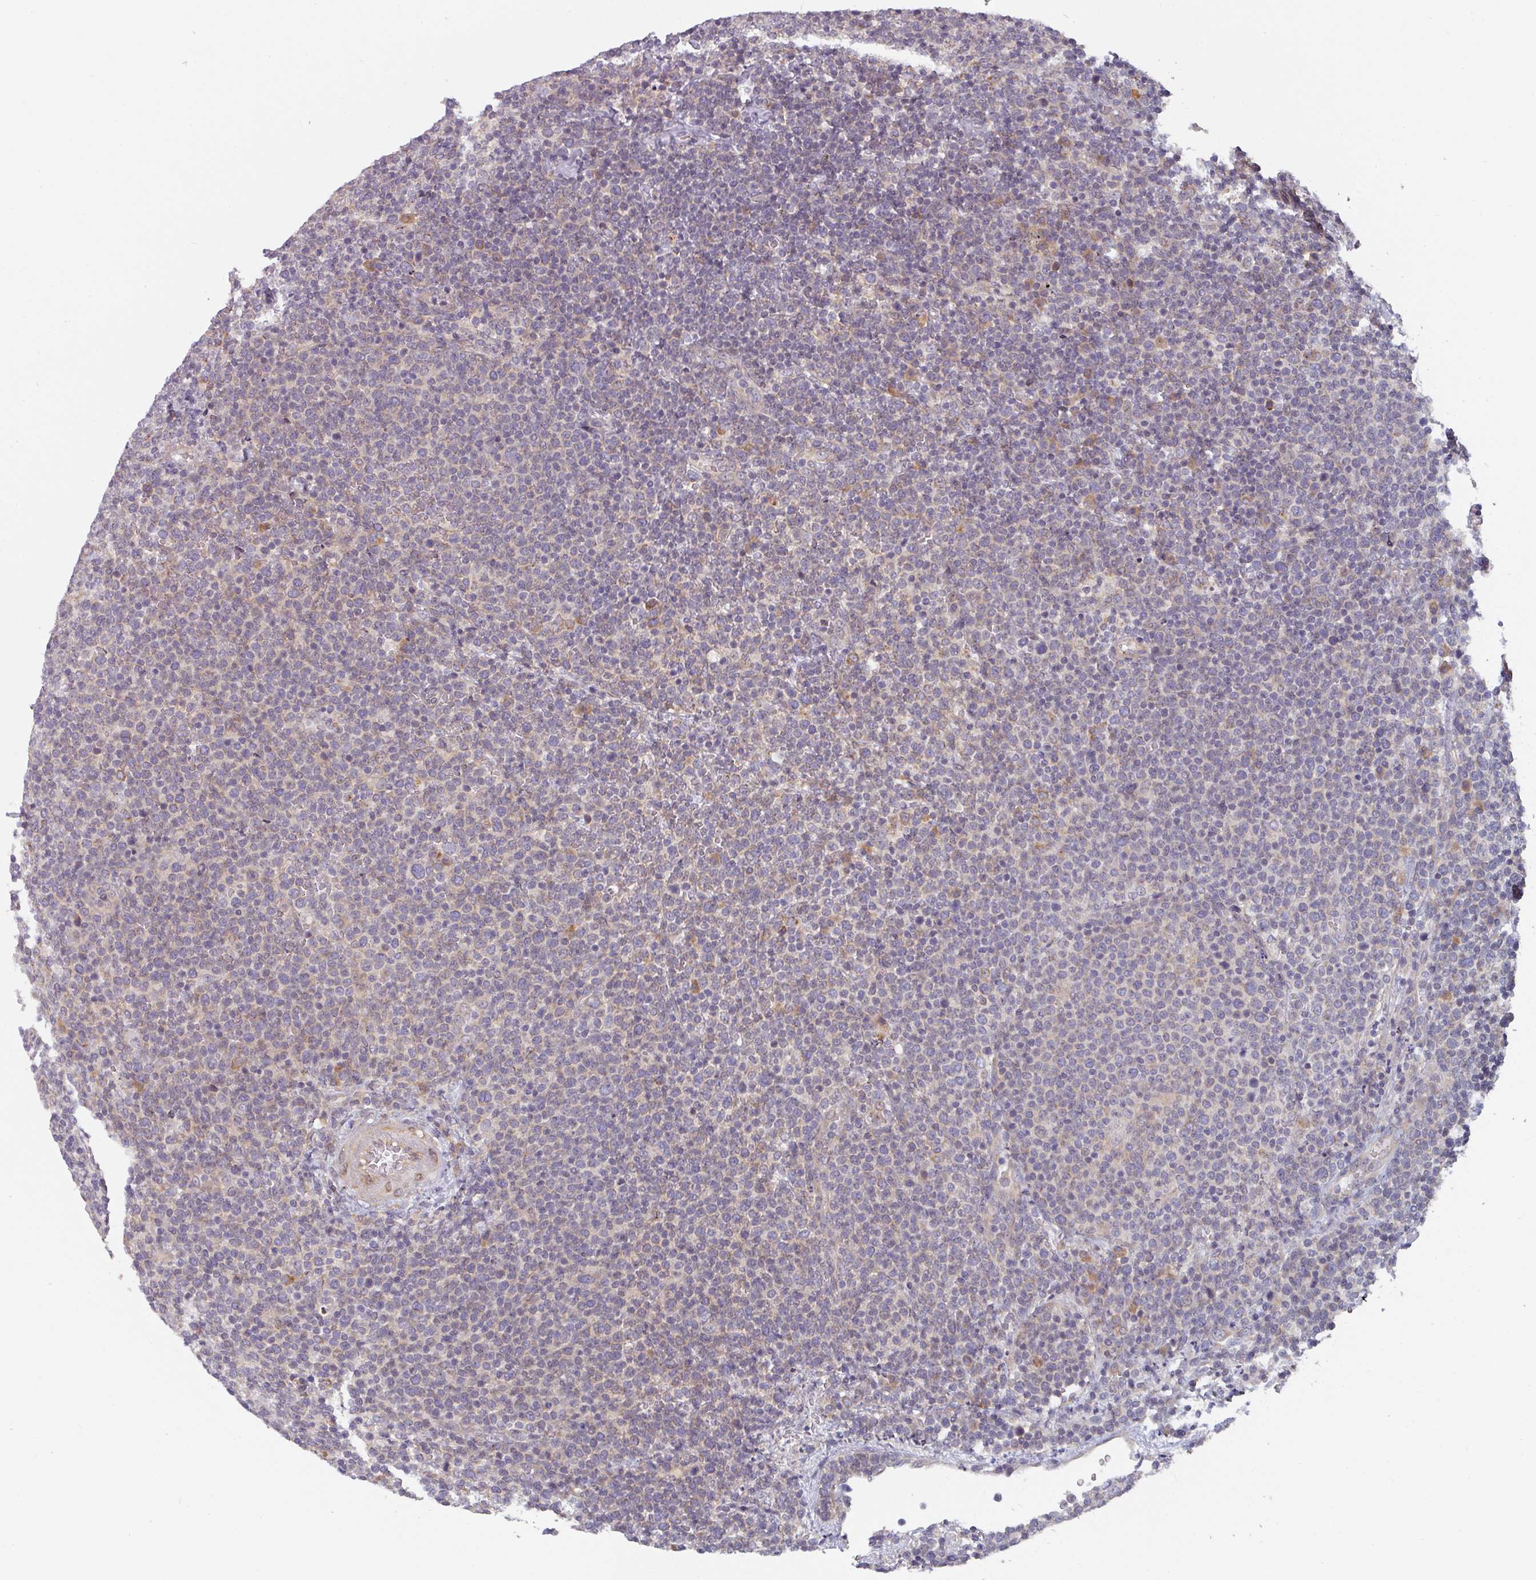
{"staining": {"intensity": "negative", "quantity": "none", "location": "none"}, "tissue": "lymphoma", "cell_type": "Tumor cells", "image_type": "cancer", "snomed": [{"axis": "morphology", "description": "Malignant lymphoma, non-Hodgkin's type, High grade"}, {"axis": "topography", "description": "Lymph node"}], "caption": "This is an immunohistochemistry (IHC) photomicrograph of human lymphoma. There is no staining in tumor cells.", "gene": "TAPT1", "patient": {"sex": "male", "age": 61}}